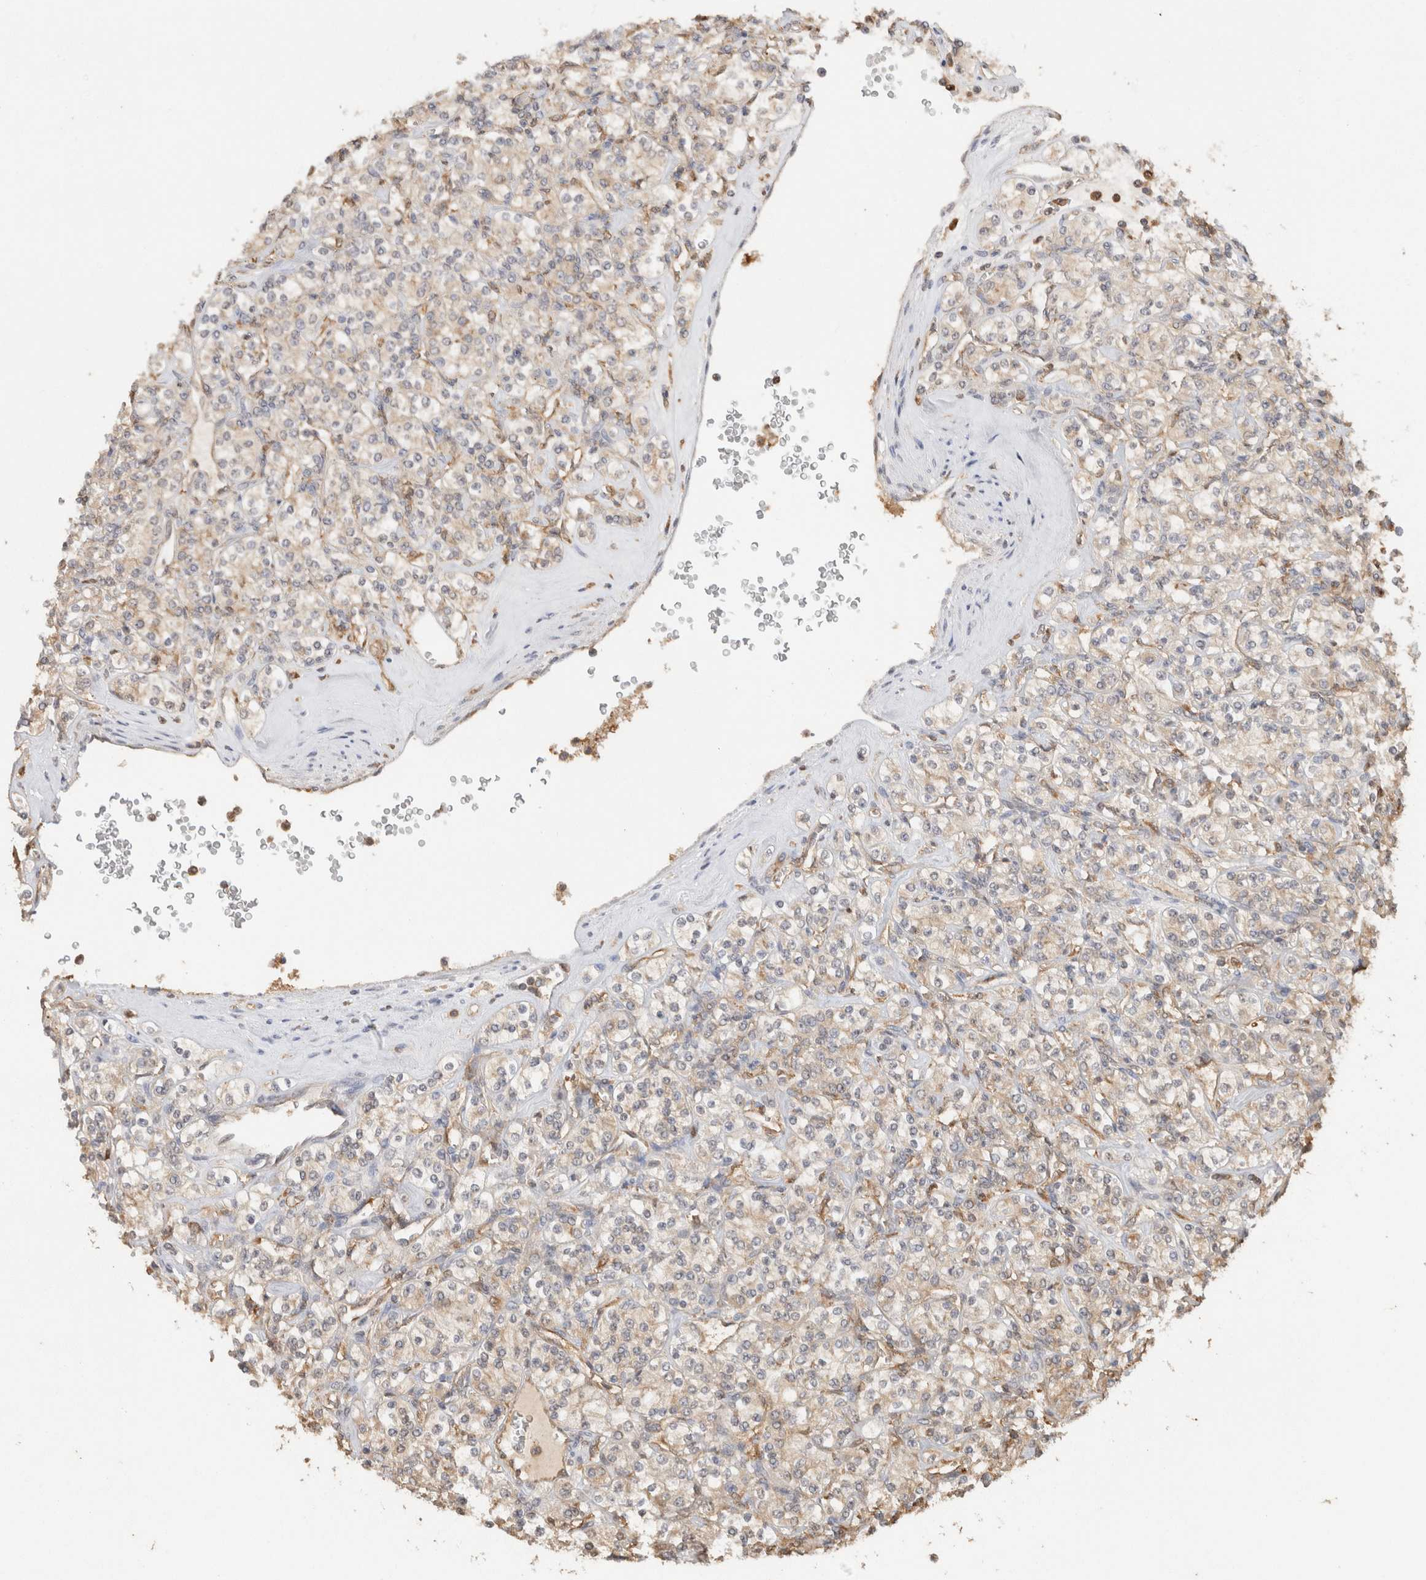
{"staining": {"intensity": "weak", "quantity": "<25%", "location": "cytoplasmic/membranous"}, "tissue": "renal cancer", "cell_type": "Tumor cells", "image_type": "cancer", "snomed": [{"axis": "morphology", "description": "Adenocarcinoma, NOS"}, {"axis": "topography", "description": "Kidney"}], "caption": "Renal cancer (adenocarcinoma) was stained to show a protein in brown. There is no significant staining in tumor cells.", "gene": "YWHAH", "patient": {"sex": "male", "age": 77}}